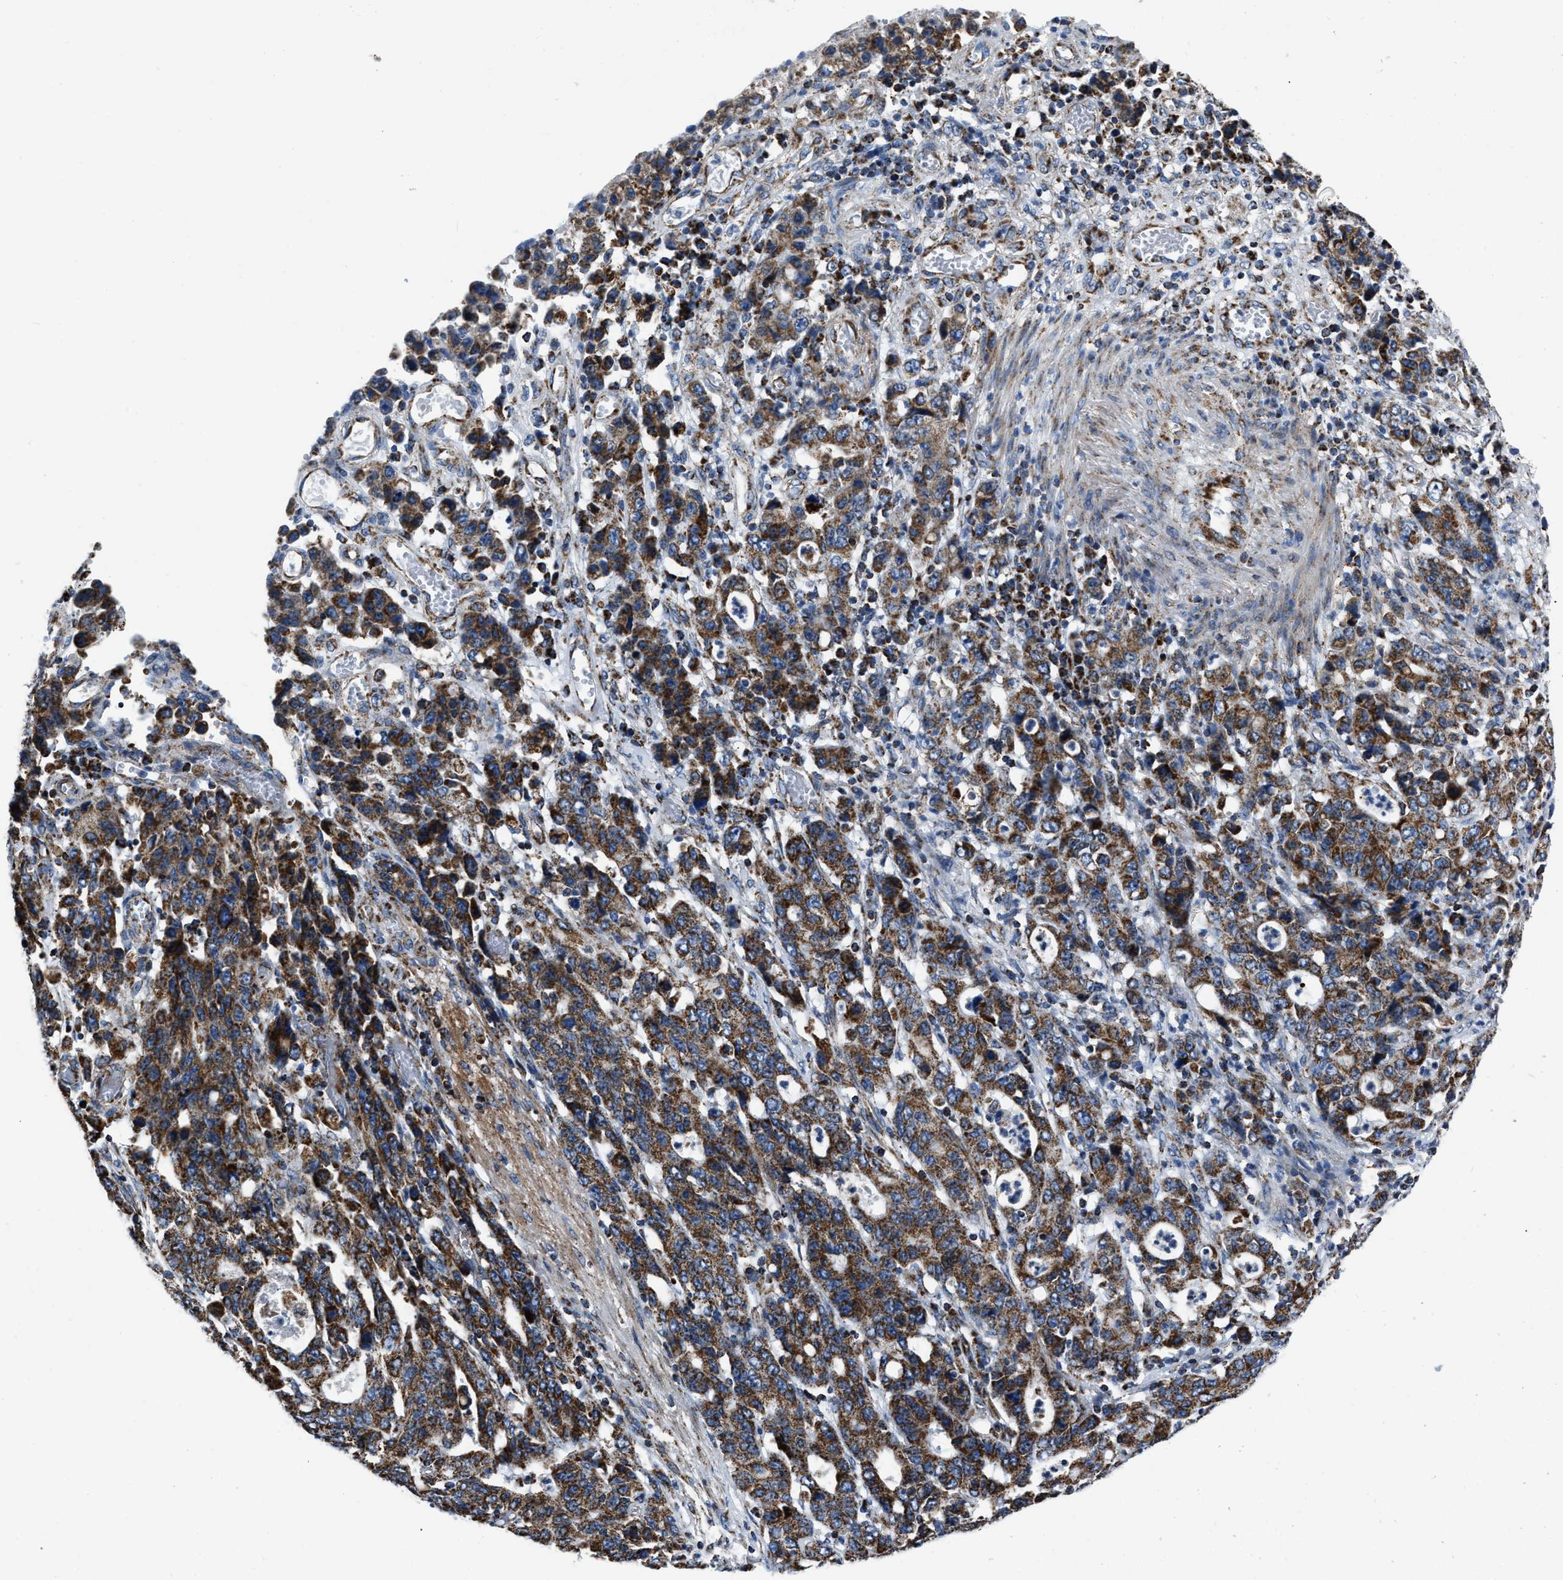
{"staining": {"intensity": "strong", "quantity": ">75%", "location": "cytoplasmic/membranous"}, "tissue": "stomach cancer", "cell_type": "Tumor cells", "image_type": "cancer", "snomed": [{"axis": "morphology", "description": "Adenocarcinoma, NOS"}, {"axis": "topography", "description": "Stomach, upper"}], "caption": "The photomicrograph shows immunohistochemical staining of stomach cancer. There is strong cytoplasmic/membranous positivity is appreciated in about >75% of tumor cells. The staining is performed using DAB brown chromogen to label protein expression. The nuclei are counter-stained blue using hematoxylin.", "gene": "NSD3", "patient": {"sex": "male", "age": 69}}